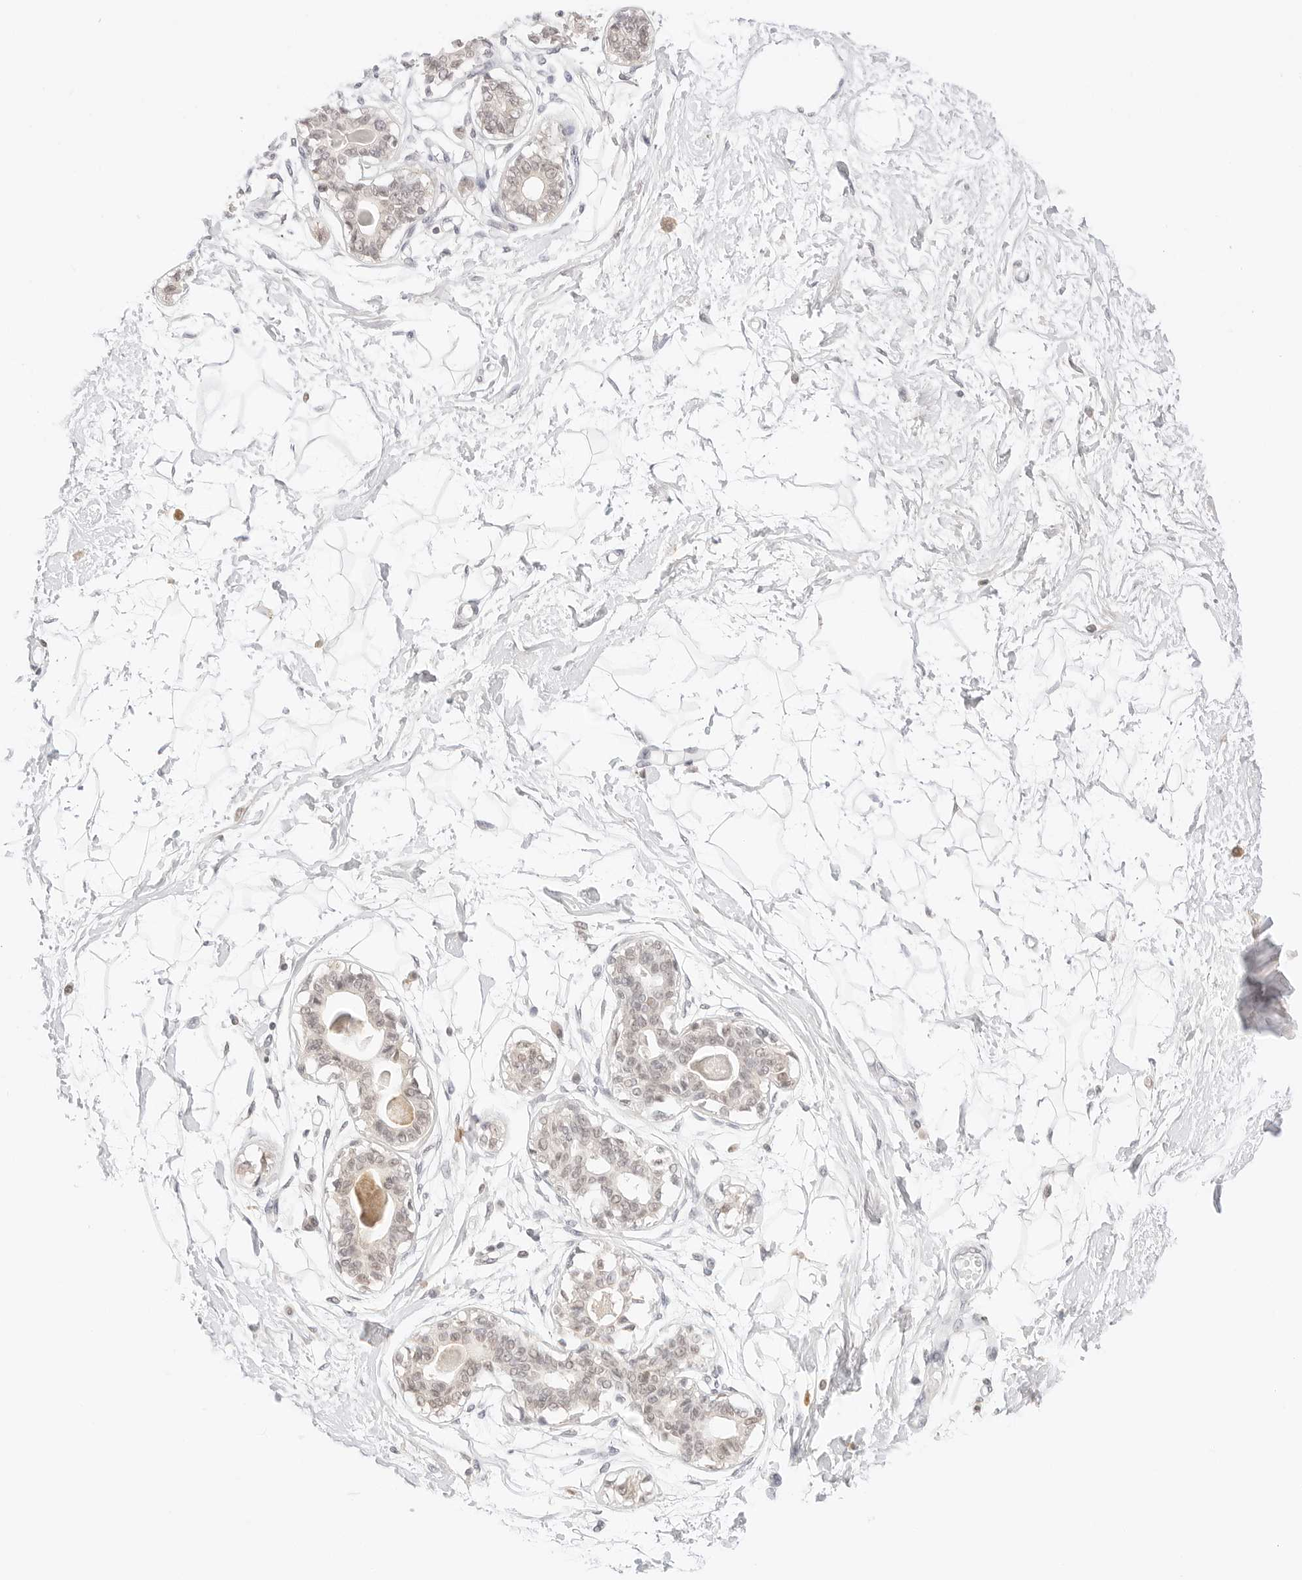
{"staining": {"intensity": "negative", "quantity": "none", "location": "none"}, "tissue": "breast", "cell_type": "Adipocytes", "image_type": "normal", "snomed": [{"axis": "morphology", "description": "Normal tissue, NOS"}, {"axis": "topography", "description": "Breast"}], "caption": "The histopathology image displays no staining of adipocytes in unremarkable breast.", "gene": "XKR4", "patient": {"sex": "female", "age": 45}}